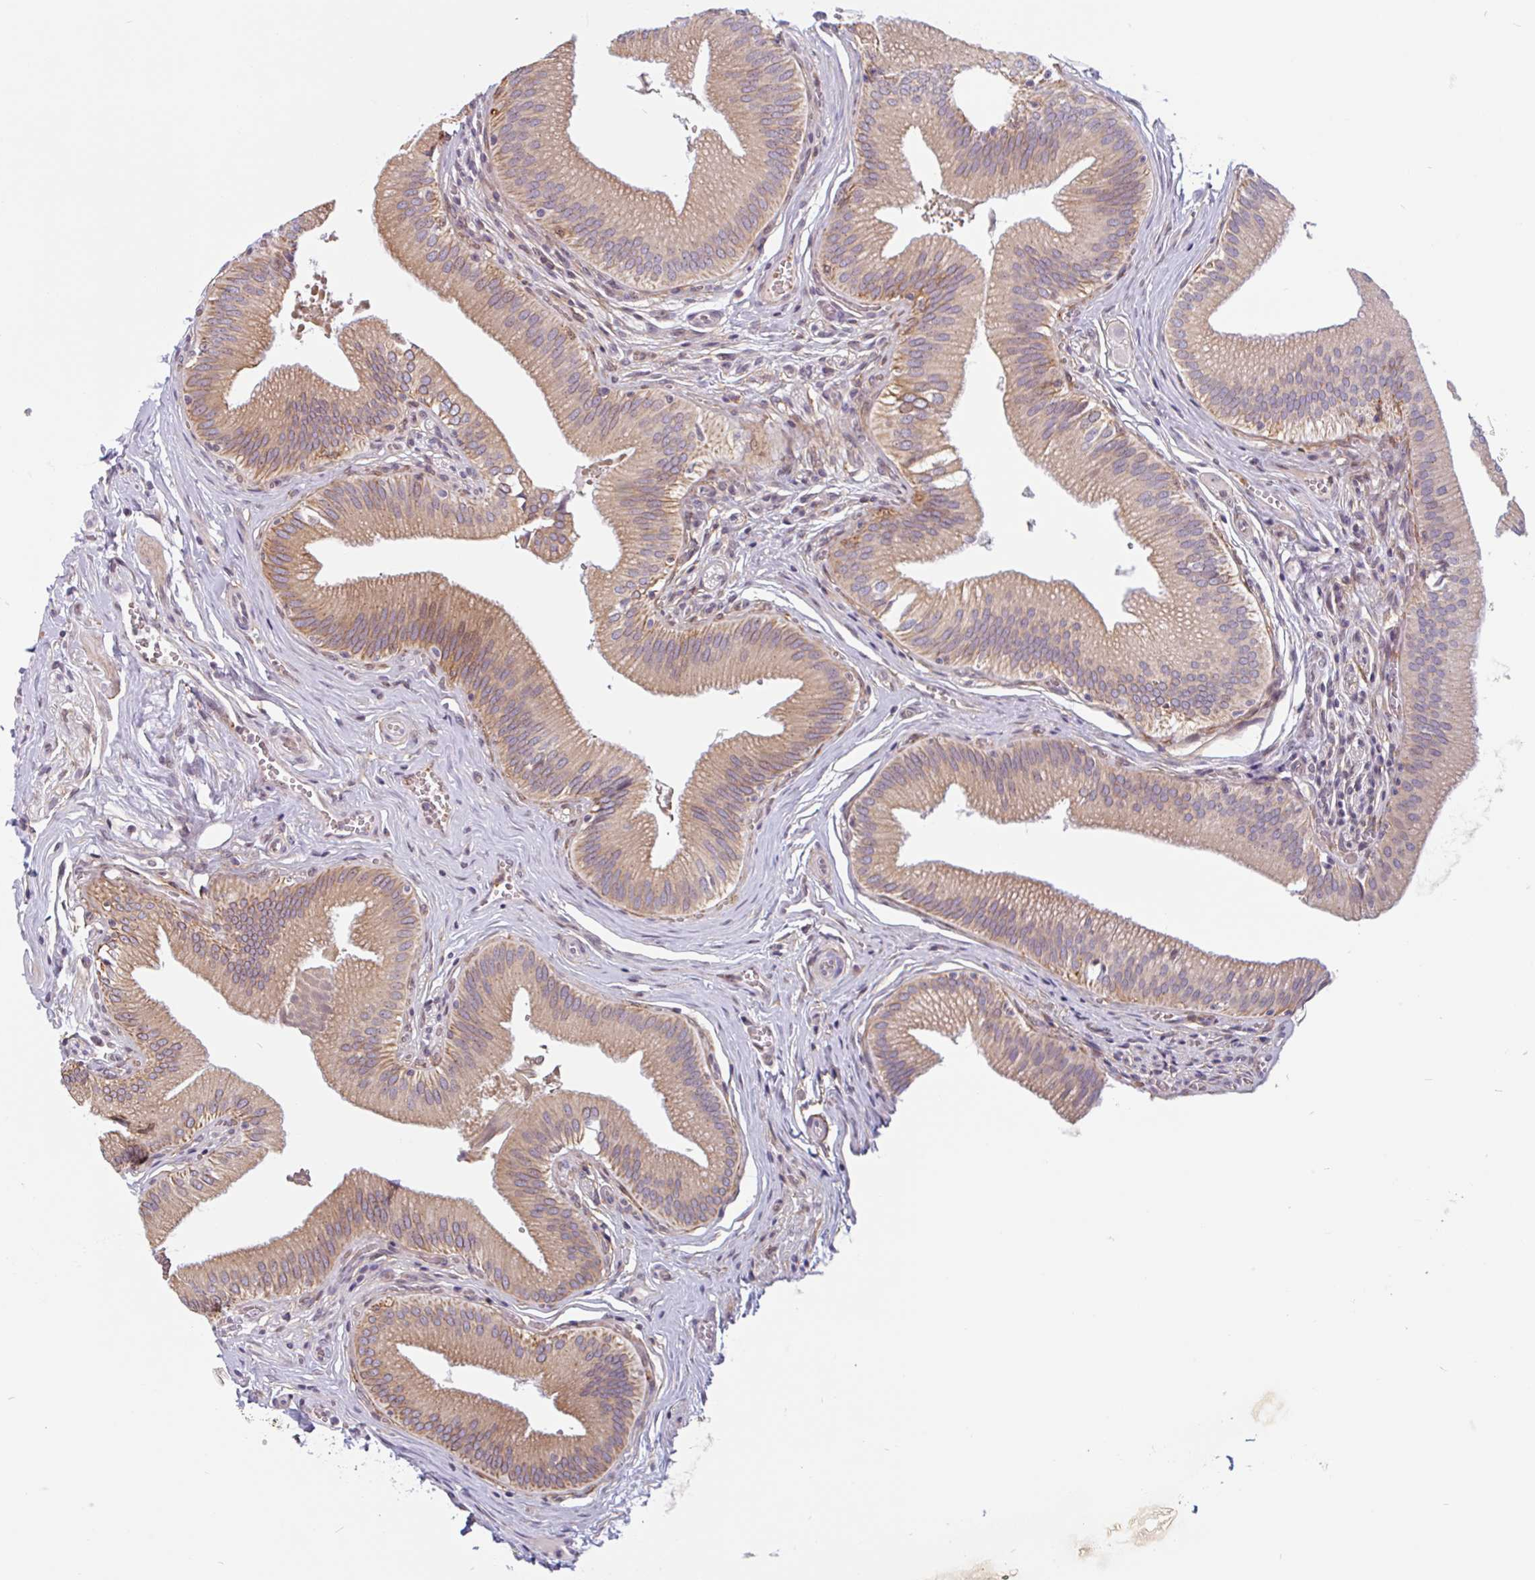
{"staining": {"intensity": "moderate", "quantity": ">75%", "location": "cytoplasmic/membranous"}, "tissue": "gallbladder", "cell_type": "Glandular cells", "image_type": "normal", "snomed": [{"axis": "morphology", "description": "Normal tissue, NOS"}, {"axis": "topography", "description": "Gallbladder"}], "caption": "IHC micrograph of benign gallbladder stained for a protein (brown), which reveals medium levels of moderate cytoplasmic/membranous positivity in approximately >75% of glandular cells.", "gene": "TMEM119", "patient": {"sex": "male", "age": 17}}